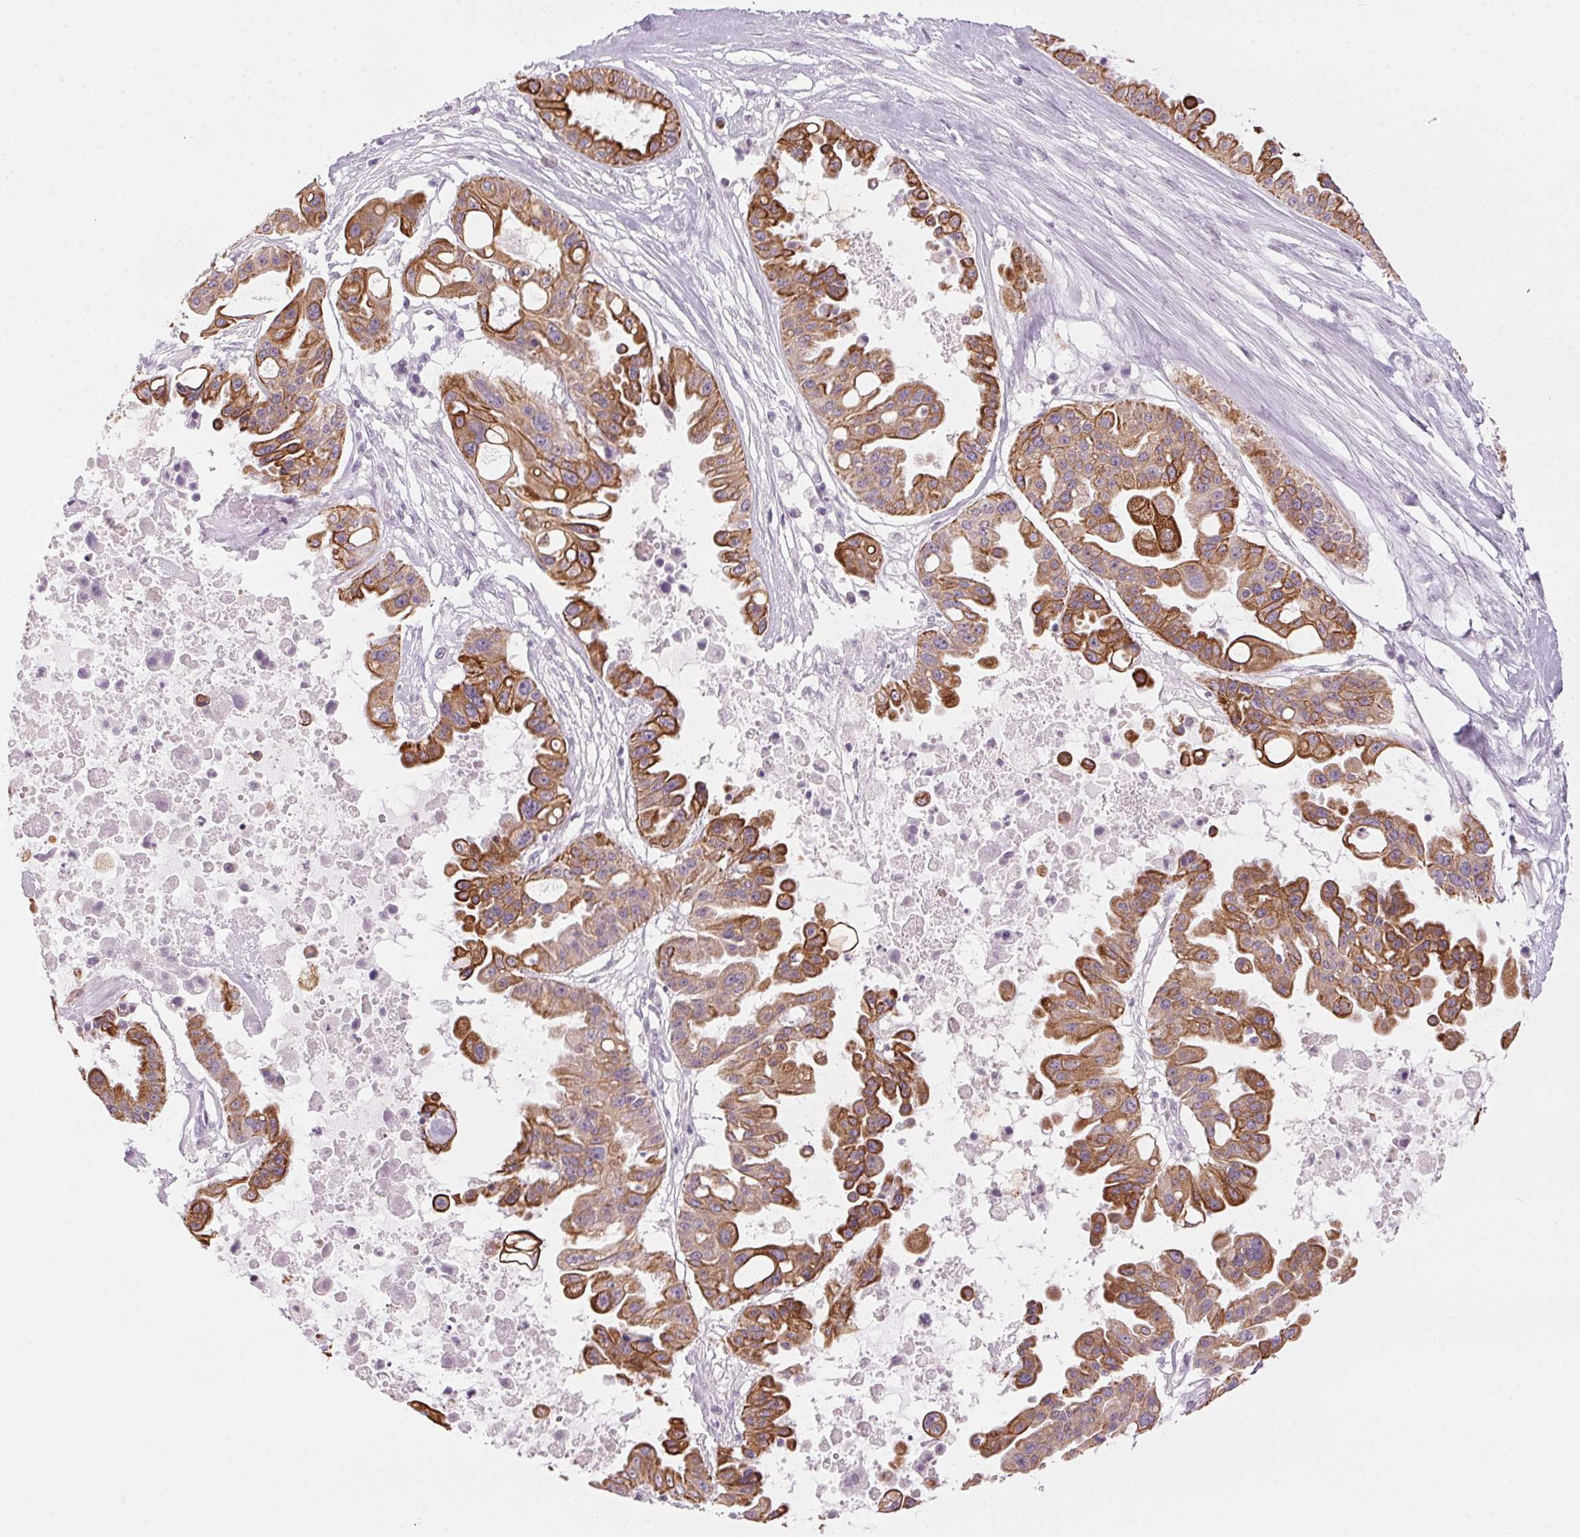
{"staining": {"intensity": "moderate", "quantity": ">75%", "location": "cytoplasmic/membranous"}, "tissue": "ovarian cancer", "cell_type": "Tumor cells", "image_type": "cancer", "snomed": [{"axis": "morphology", "description": "Cystadenocarcinoma, serous, NOS"}, {"axis": "topography", "description": "Ovary"}], "caption": "Protein staining reveals moderate cytoplasmic/membranous staining in about >75% of tumor cells in ovarian cancer.", "gene": "SCTR", "patient": {"sex": "female", "age": 56}}